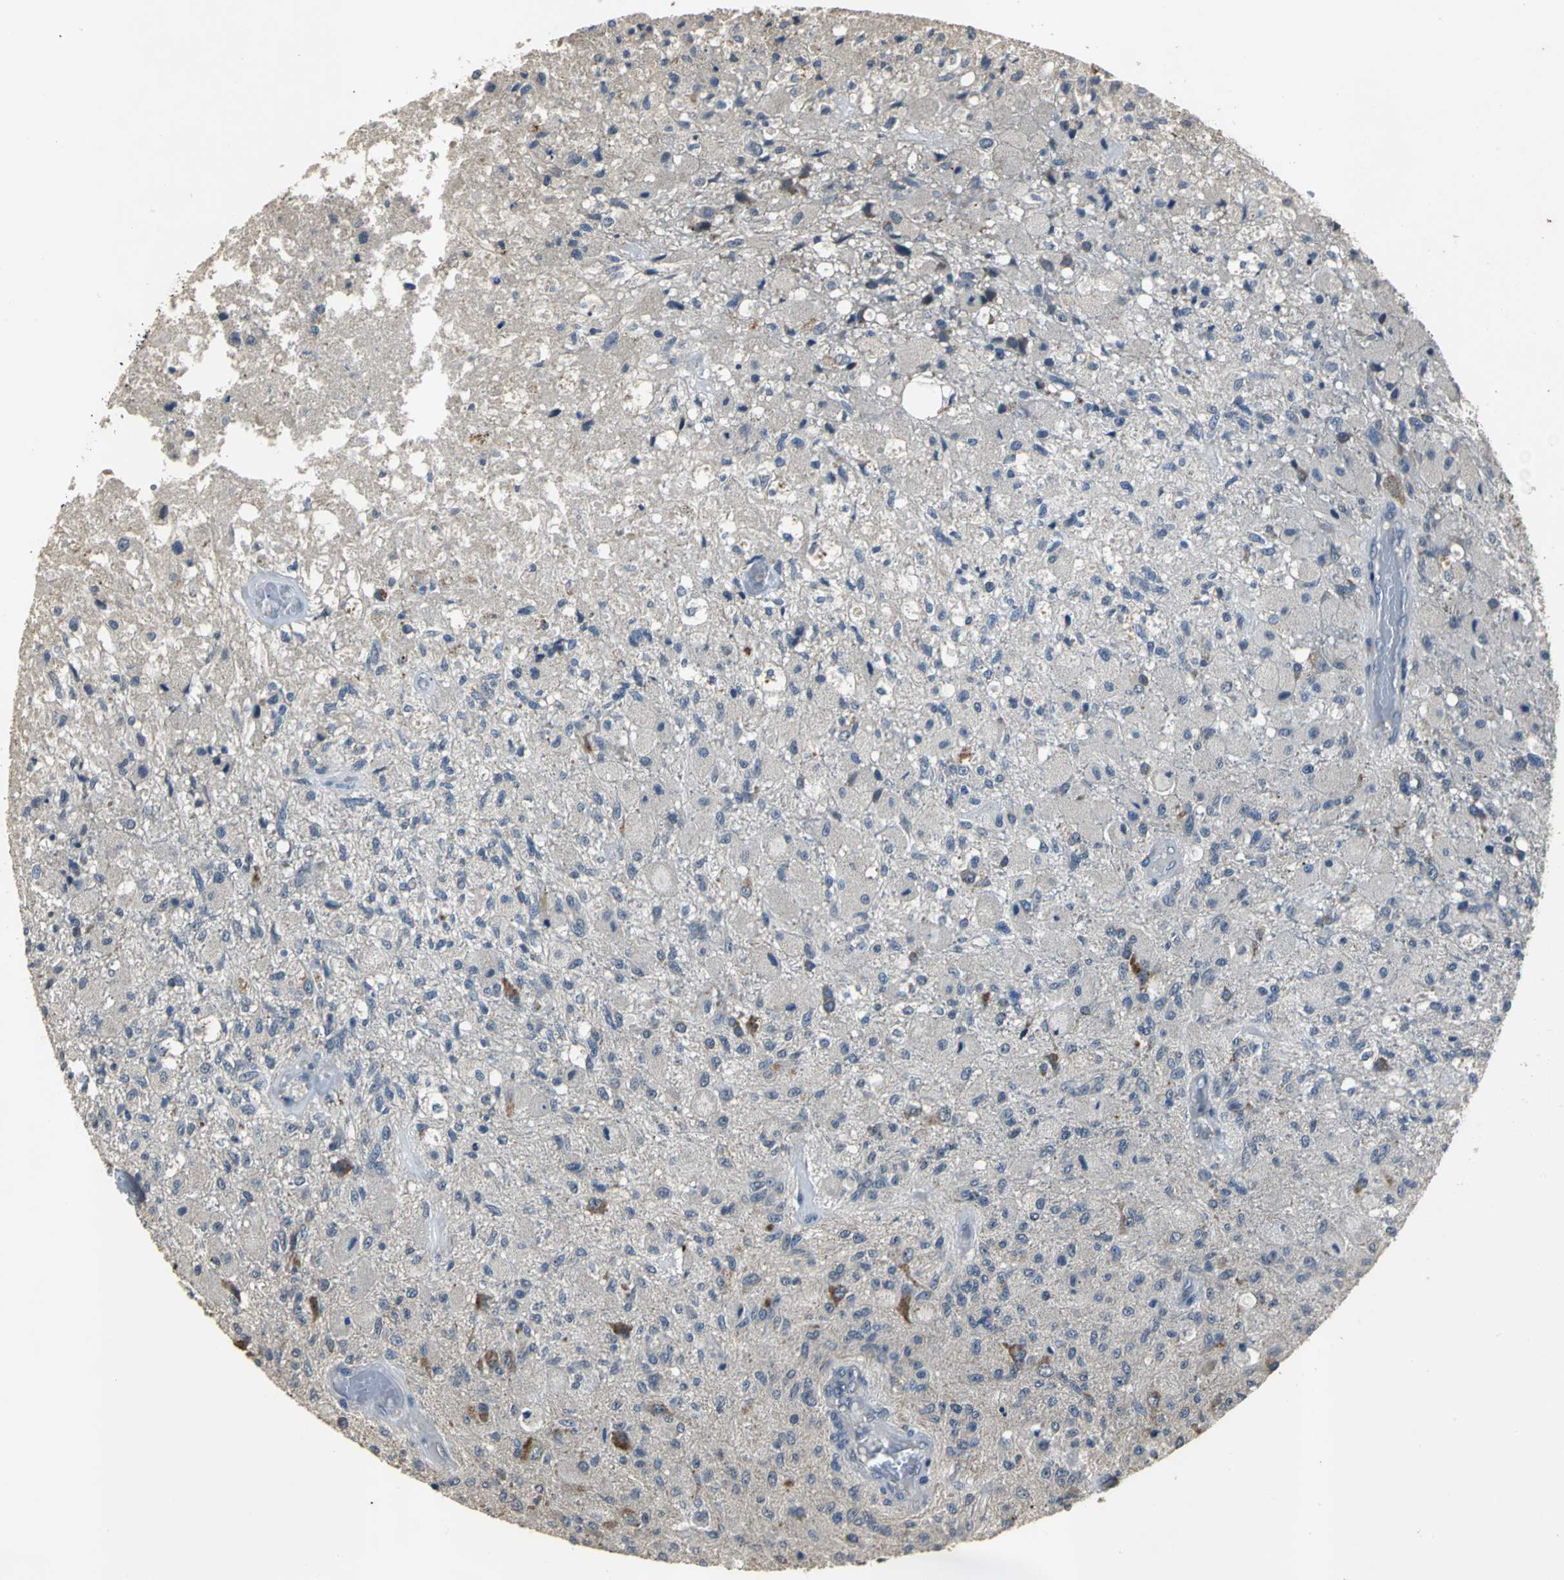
{"staining": {"intensity": "negative", "quantity": "none", "location": "none"}, "tissue": "glioma", "cell_type": "Tumor cells", "image_type": "cancer", "snomed": [{"axis": "morphology", "description": "Normal tissue, NOS"}, {"axis": "morphology", "description": "Glioma, malignant, High grade"}, {"axis": "topography", "description": "Cerebral cortex"}], "caption": "A micrograph of human malignant high-grade glioma is negative for staining in tumor cells.", "gene": "OCLN", "patient": {"sex": "male", "age": 77}}